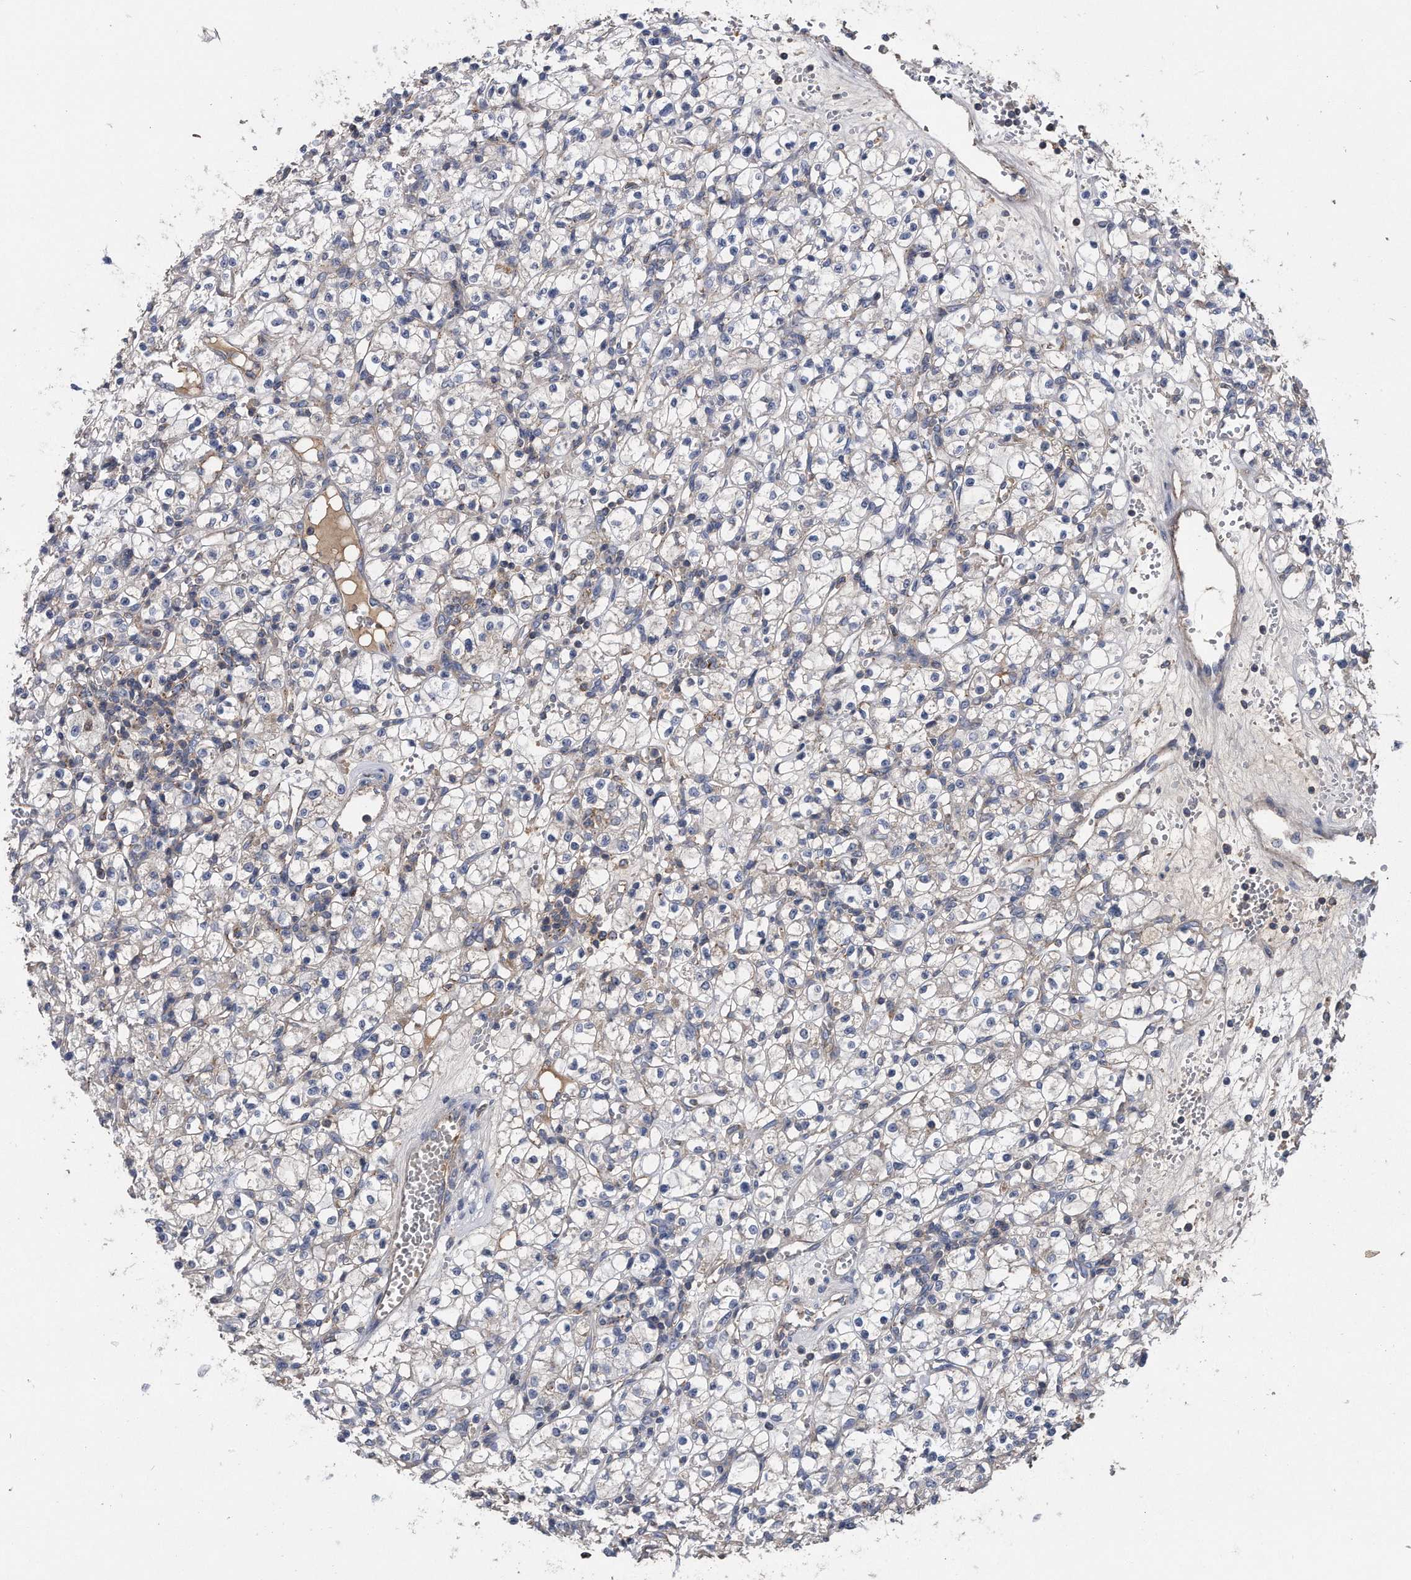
{"staining": {"intensity": "weak", "quantity": "<25%", "location": "cytoplasmic/membranous"}, "tissue": "renal cancer", "cell_type": "Tumor cells", "image_type": "cancer", "snomed": [{"axis": "morphology", "description": "Adenocarcinoma, NOS"}, {"axis": "topography", "description": "Kidney"}], "caption": "An image of human renal adenocarcinoma is negative for staining in tumor cells.", "gene": "KCND3", "patient": {"sex": "female", "age": 59}}